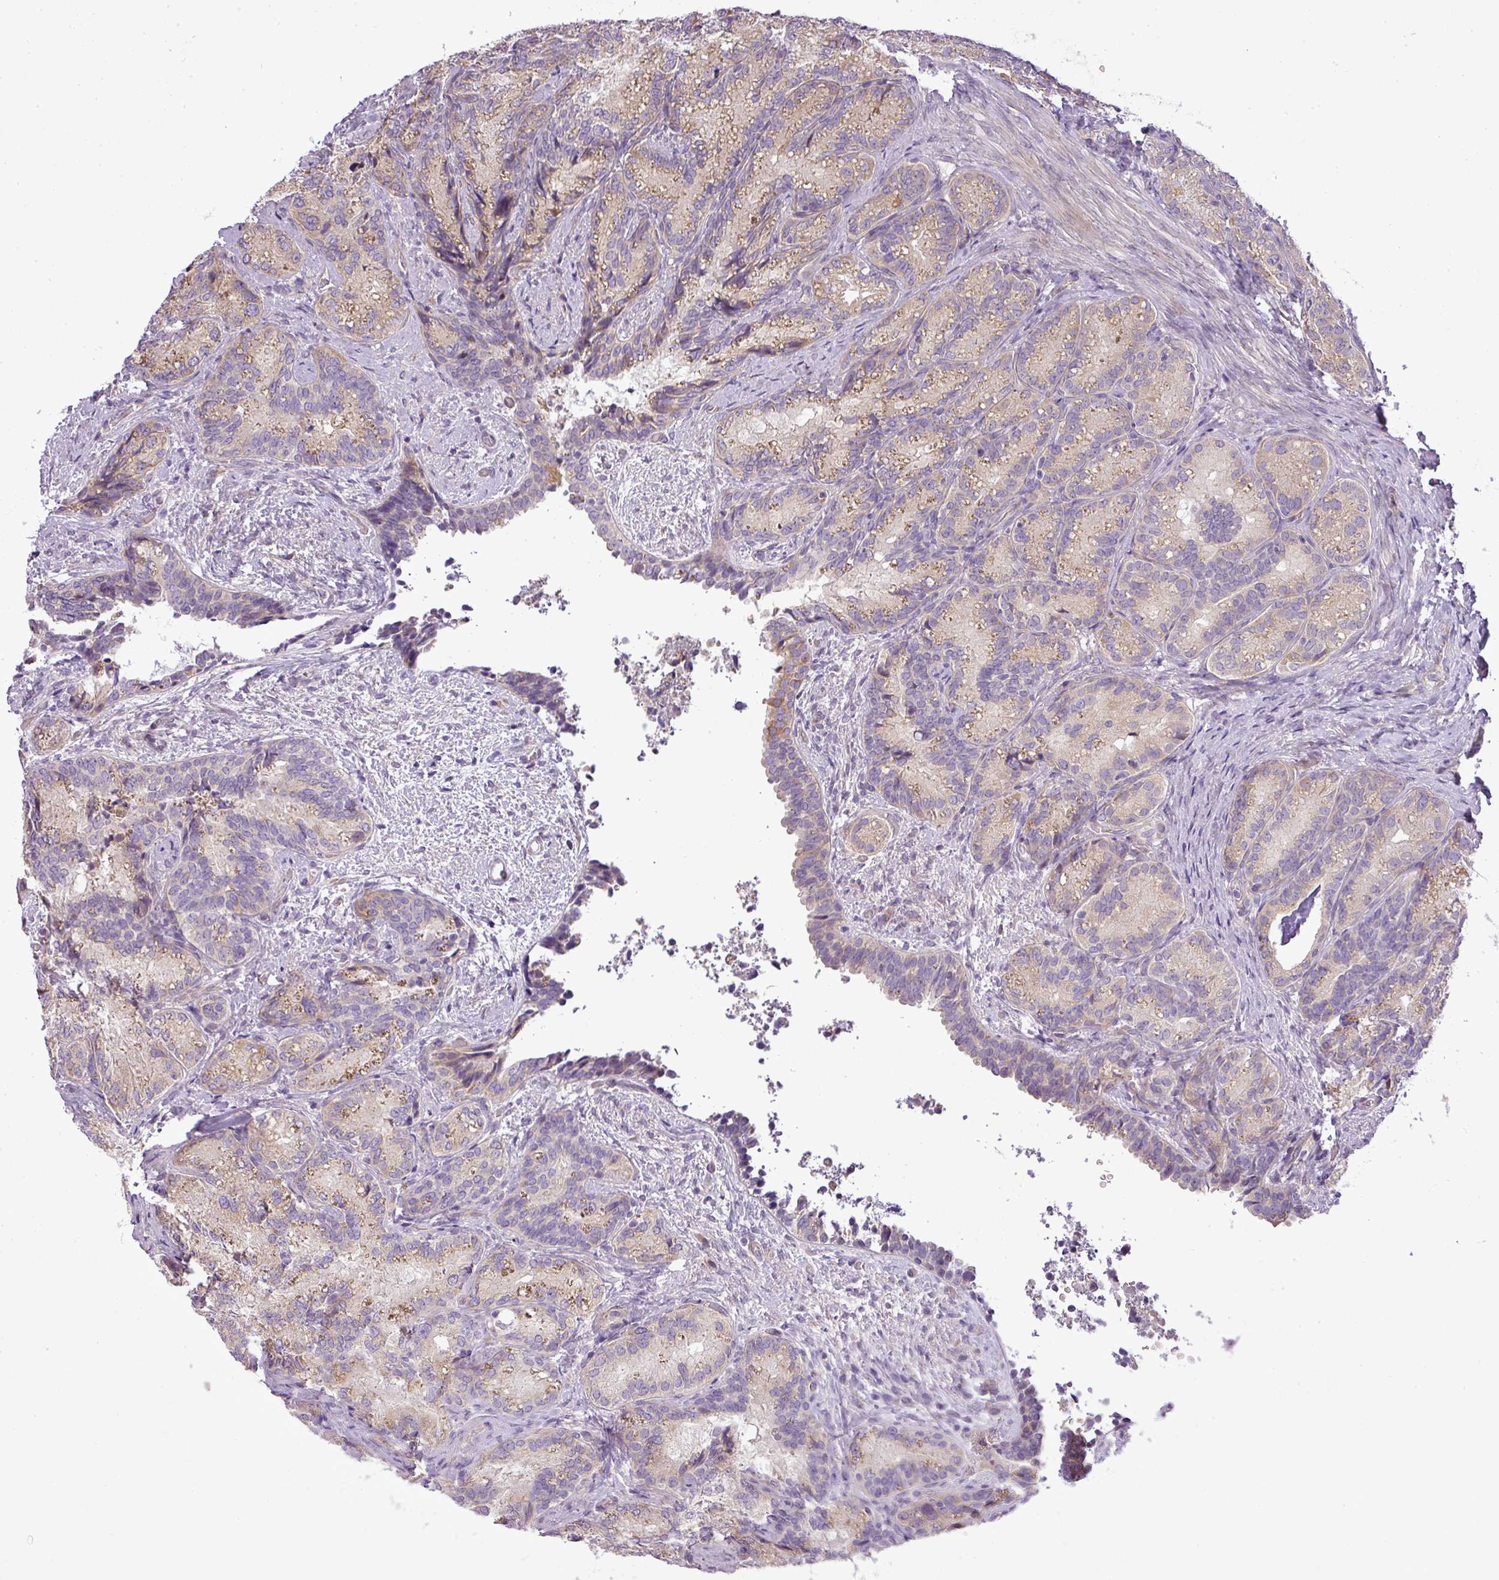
{"staining": {"intensity": "weak", "quantity": "25%-75%", "location": "cytoplasmic/membranous"}, "tissue": "seminal vesicle", "cell_type": "Glandular cells", "image_type": "normal", "snomed": [{"axis": "morphology", "description": "Normal tissue, NOS"}, {"axis": "topography", "description": "Seminal veicle"}], "caption": "The micrograph reveals a brown stain indicating the presence of a protein in the cytoplasmic/membranous of glandular cells in seminal vesicle. (Brightfield microscopy of DAB IHC at high magnification).", "gene": "ZDHHC1", "patient": {"sex": "male", "age": 58}}